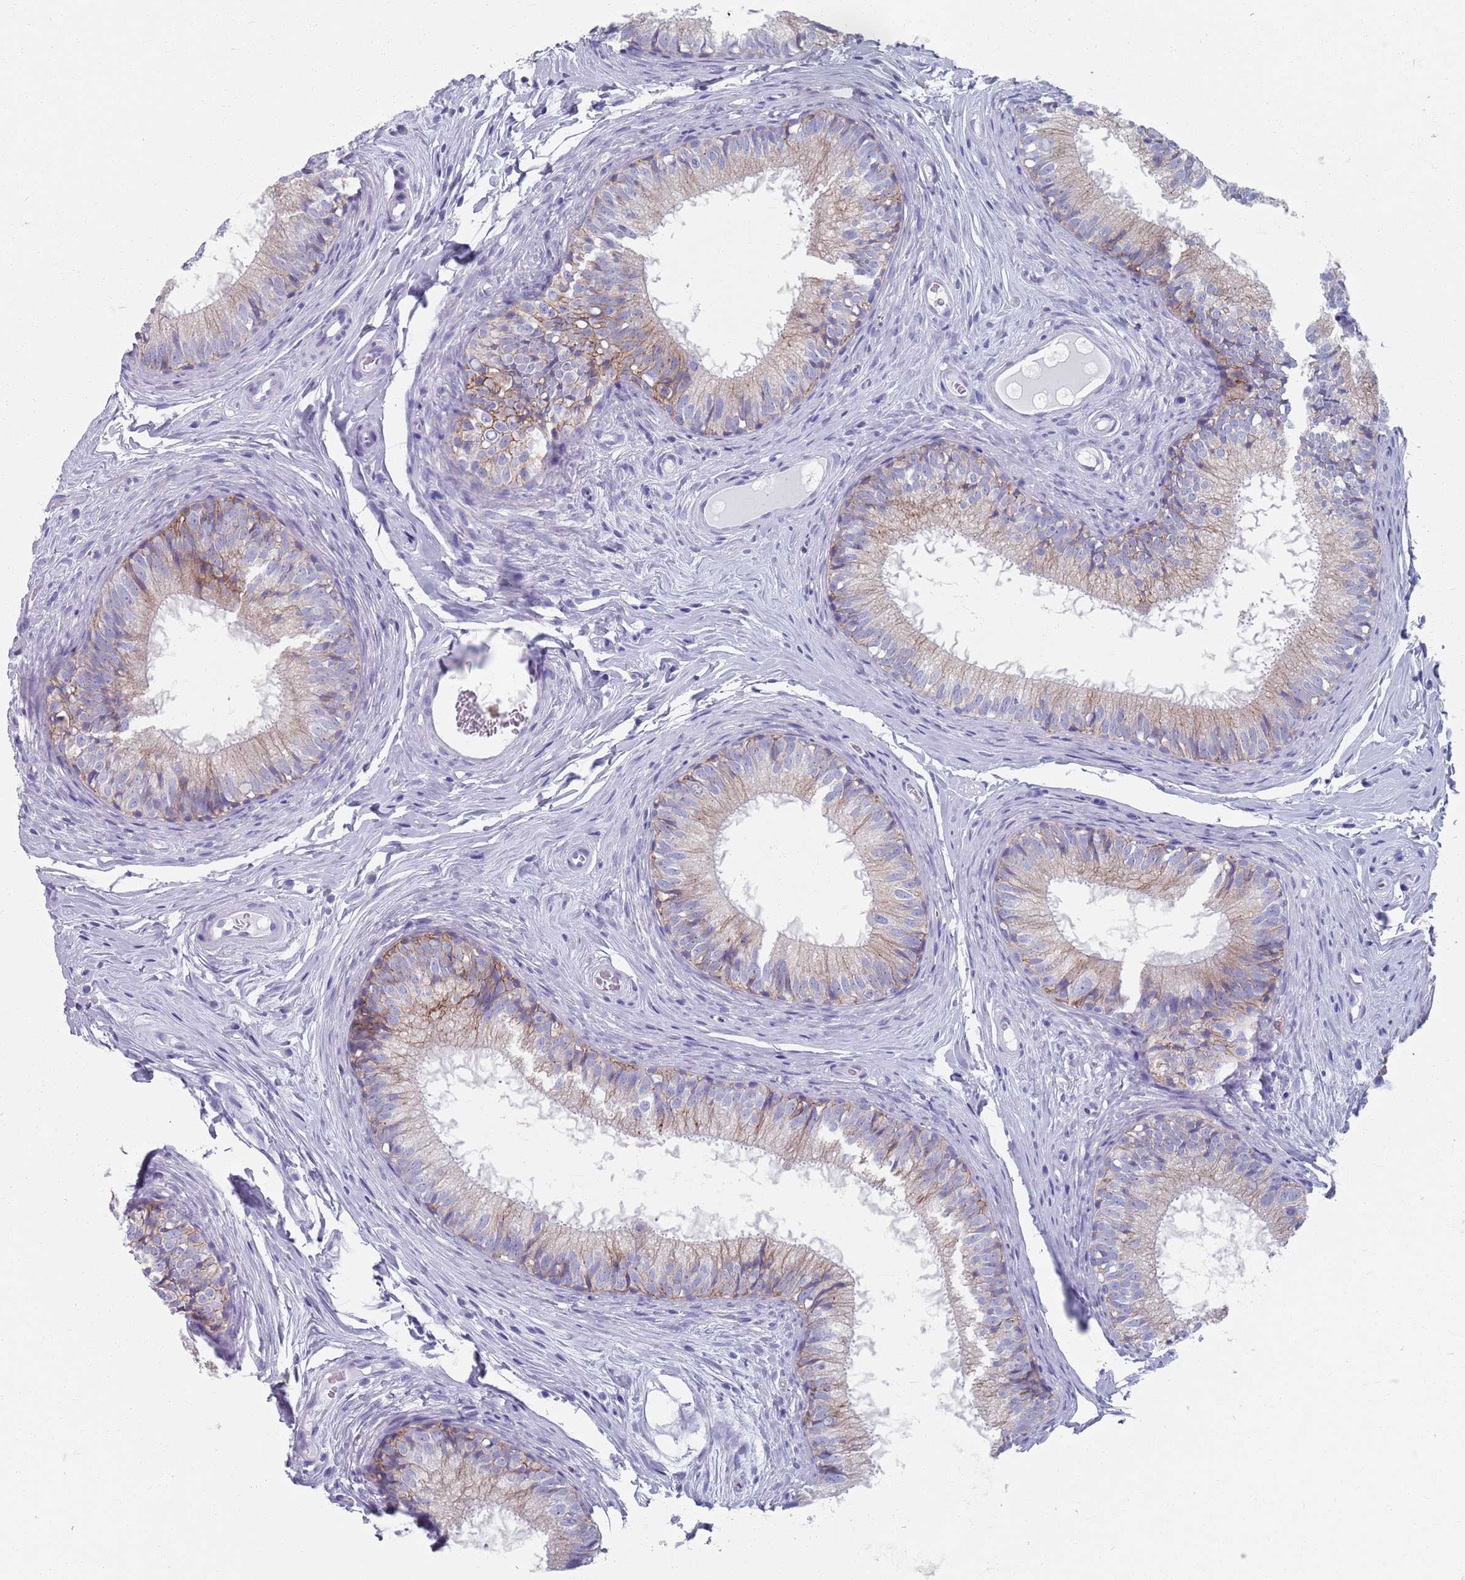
{"staining": {"intensity": "strong", "quantity": "25%-75%", "location": "cytoplasmic/membranous"}, "tissue": "epididymis", "cell_type": "Glandular cells", "image_type": "normal", "snomed": [{"axis": "morphology", "description": "Normal tissue, NOS"}, {"axis": "topography", "description": "Epididymis"}], "caption": "Brown immunohistochemical staining in unremarkable human epididymis demonstrates strong cytoplasmic/membranous staining in about 25%-75% of glandular cells. The staining is performed using DAB (3,3'-diaminobenzidine) brown chromogen to label protein expression. The nuclei are counter-stained blue using hematoxylin.", "gene": "PLOD1", "patient": {"sex": "male", "age": 25}}